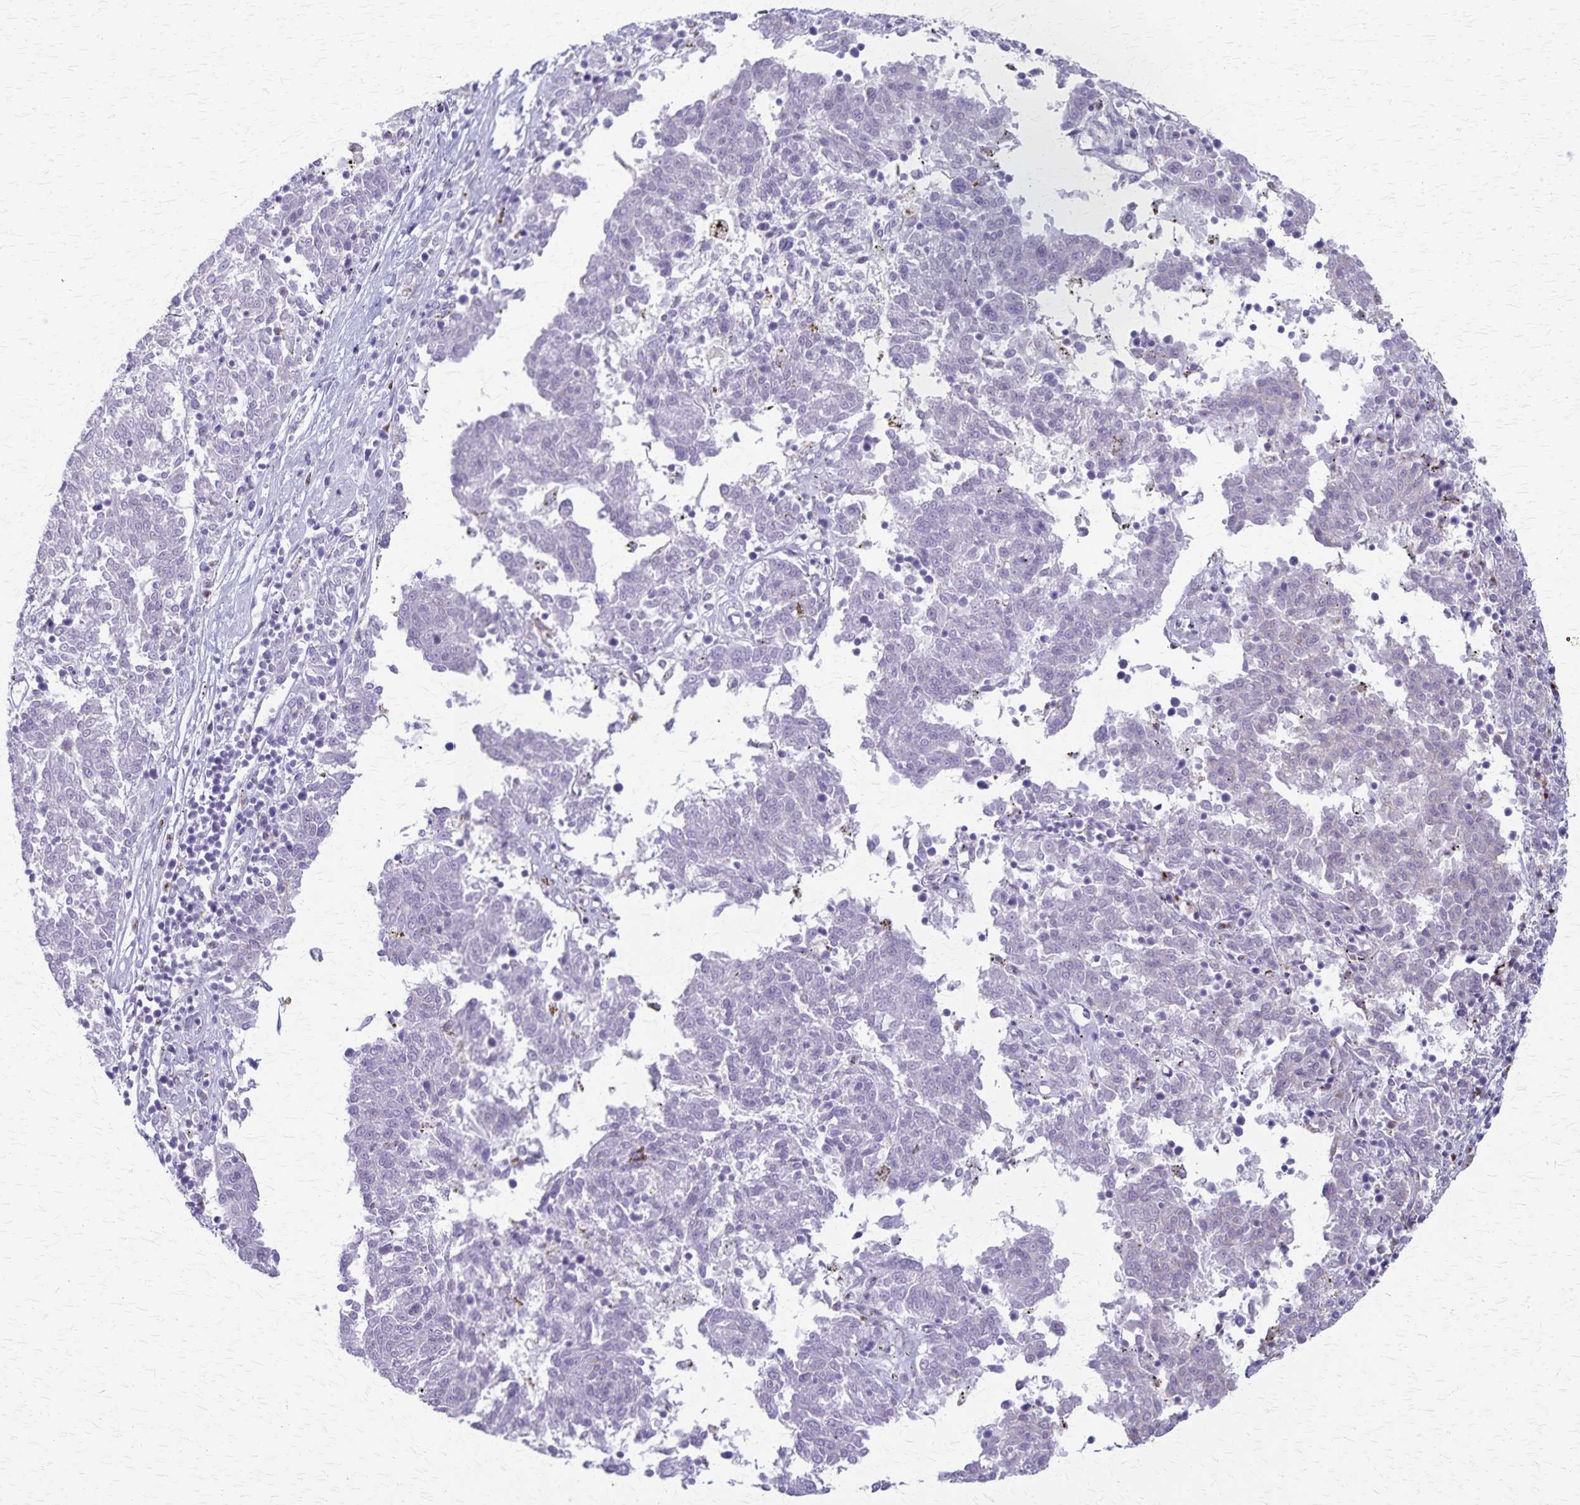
{"staining": {"intensity": "negative", "quantity": "none", "location": "none"}, "tissue": "melanoma", "cell_type": "Tumor cells", "image_type": "cancer", "snomed": [{"axis": "morphology", "description": "Malignant melanoma, NOS"}, {"axis": "topography", "description": "Skin"}], "caption": "Immunohistochemistry (IHC) of human malignant melanoma reveals no positivity in tumor cells. The staining was performed using DAB (3,3'-diaminobenzidine) to visualize the protein expression in brown, while the nuclei were stained in blue with hematoxylin (Magnification: 20x).", "gene": "MCFD2", "patient": {"sex": "female", "age": 72}}